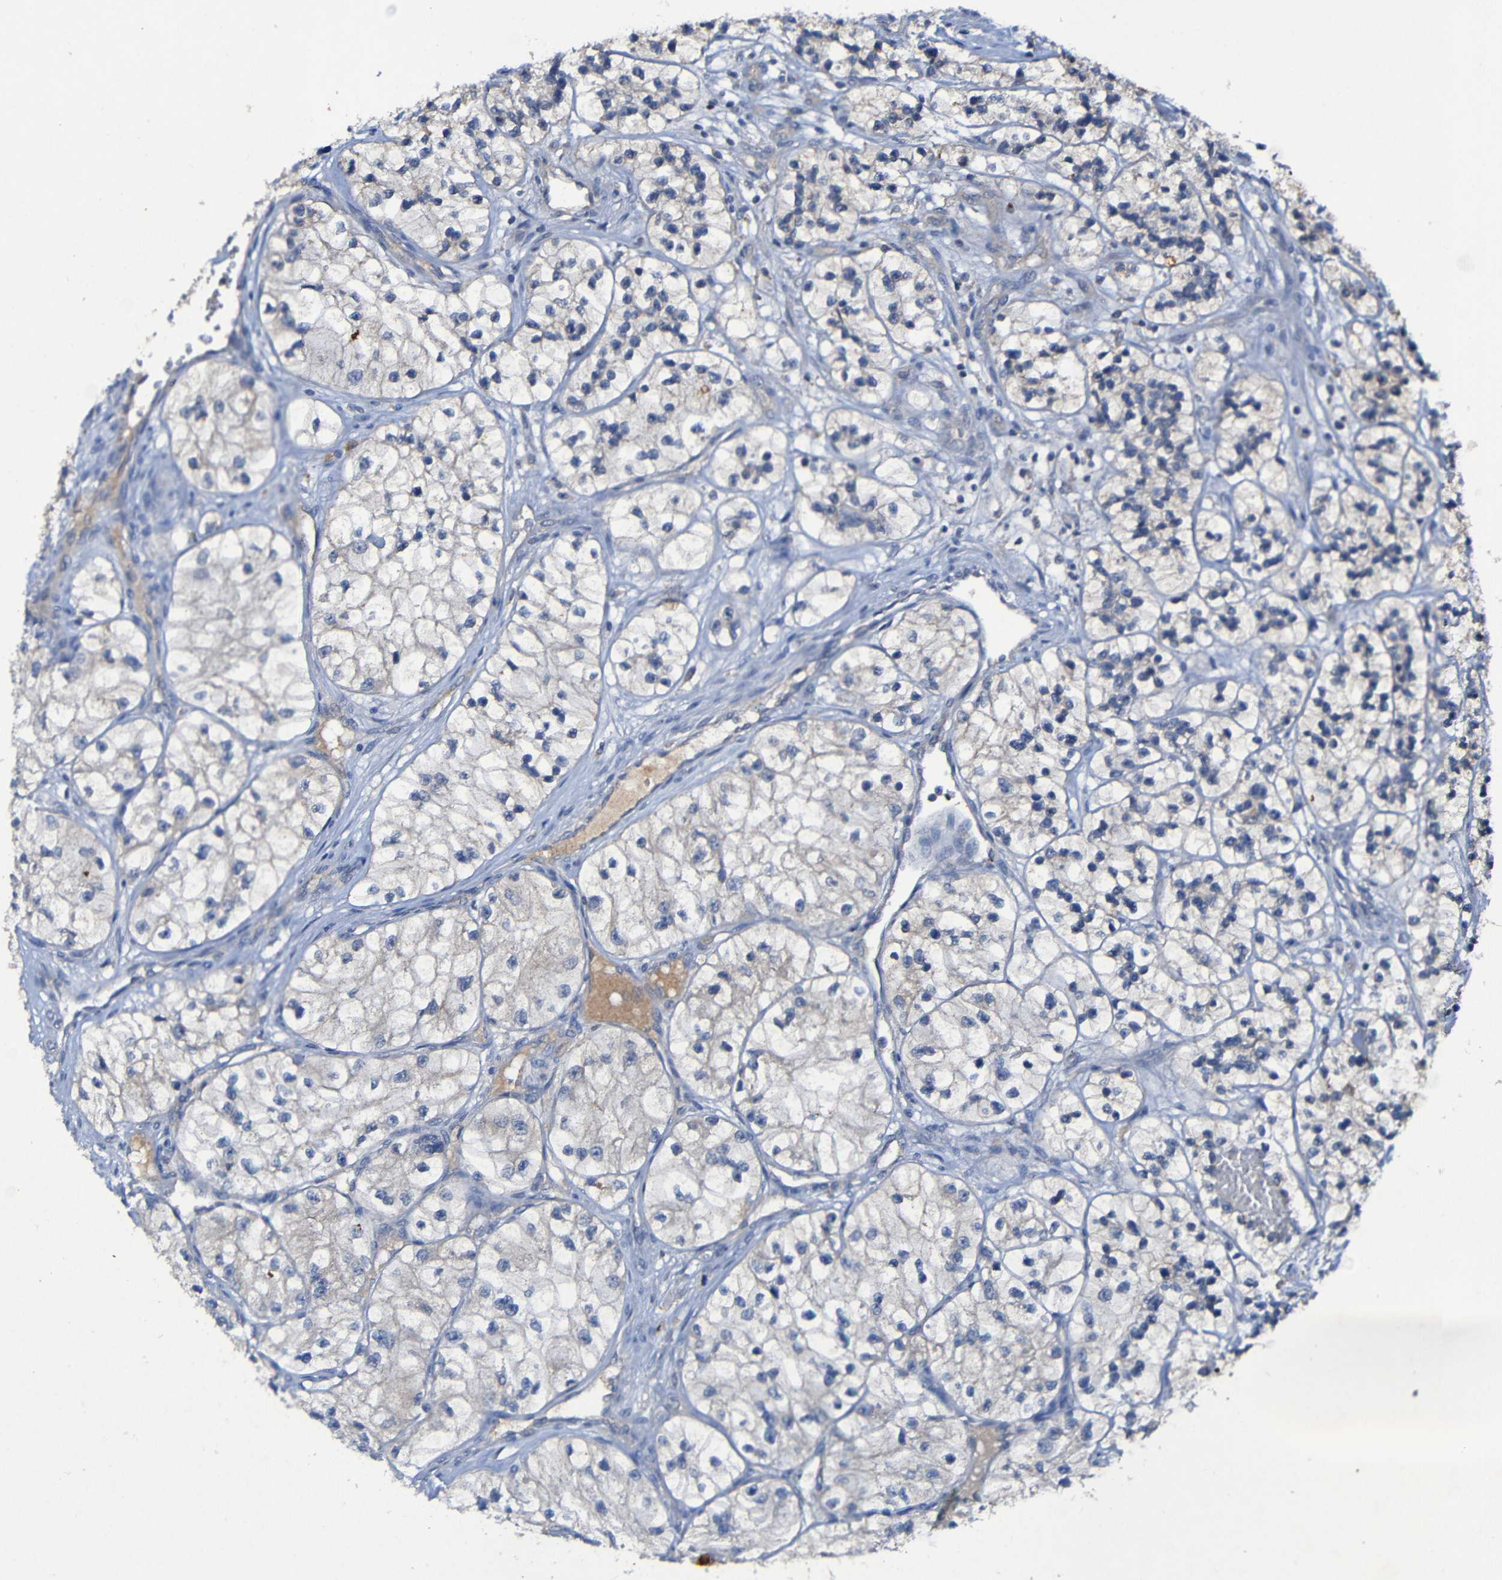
{"staining": {"intensity": "negative", "quantity": "none", "location": "none"}, "tissue": "renal cancer", "cell_type": "Tumor cells", "image_type": "cancer", "snomed": [{"axis": "morphology", "description": "Adenocarcinoma, NOS"}, {"axis": "topography", "description": "Kidney"}], "caption": "Renal cancer (adenocarcinoma) was stained to show a protein in brown. There is no significant positivity in tumor cells.", "gene": "LRRC70", "patient": {"sex": "female", "age": 57}}